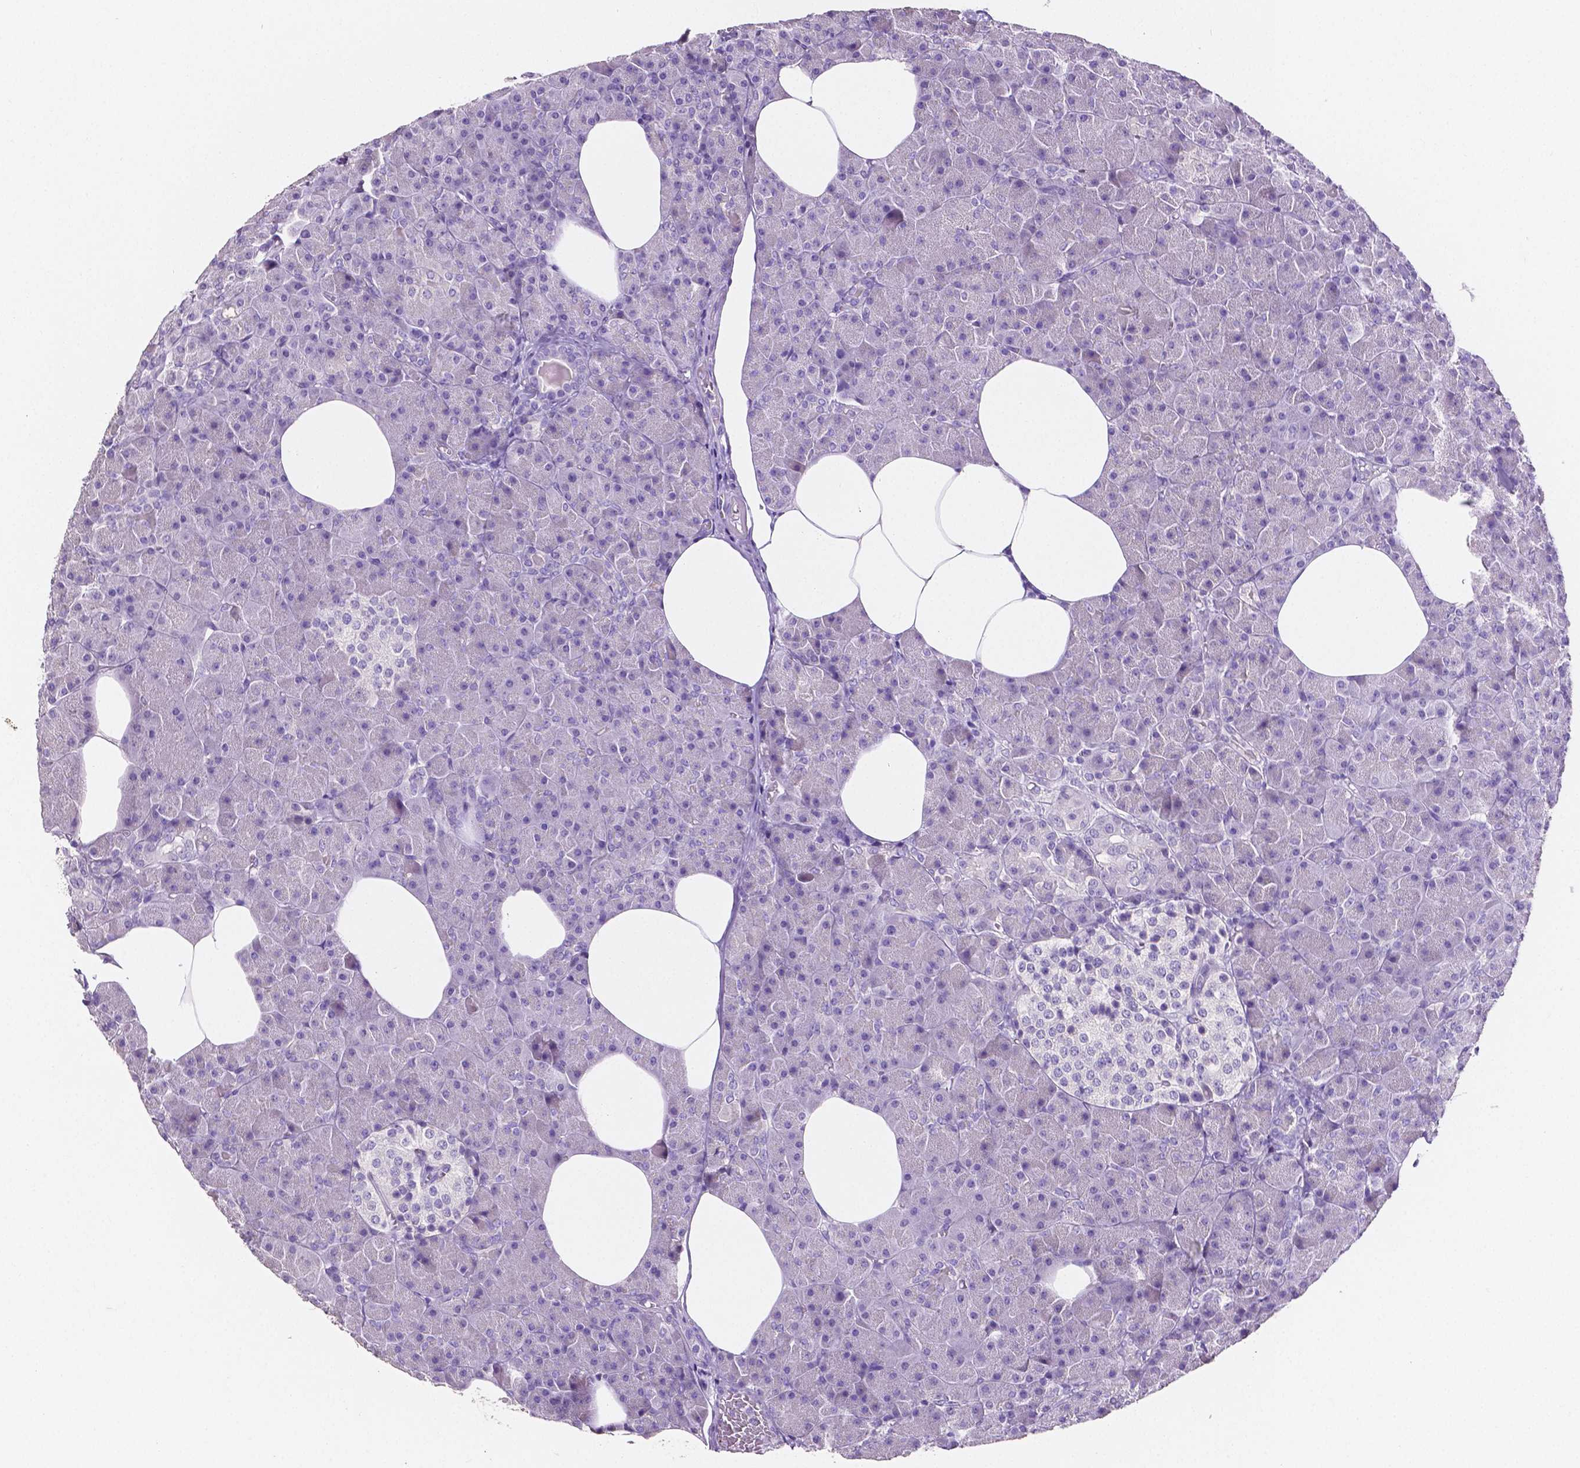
{"staining": {"intensity": "negative", "quantity": "none", "location": "none"}, "tissue": "pancreas", "cell_type": "Exocrine glandular cells", "image_type": "normal", "snomed": [{"axis": "morphology", "description": "Normal tissue, NOS"}, {"axis": "topography", "description": "Pancreas"}], "caption": "Human pancreas stained for a protein using IHC displays no expression in exocrine glandular cells.", "gene": "SLC22A2", "patient": {"sex": "female", "age": 45}}